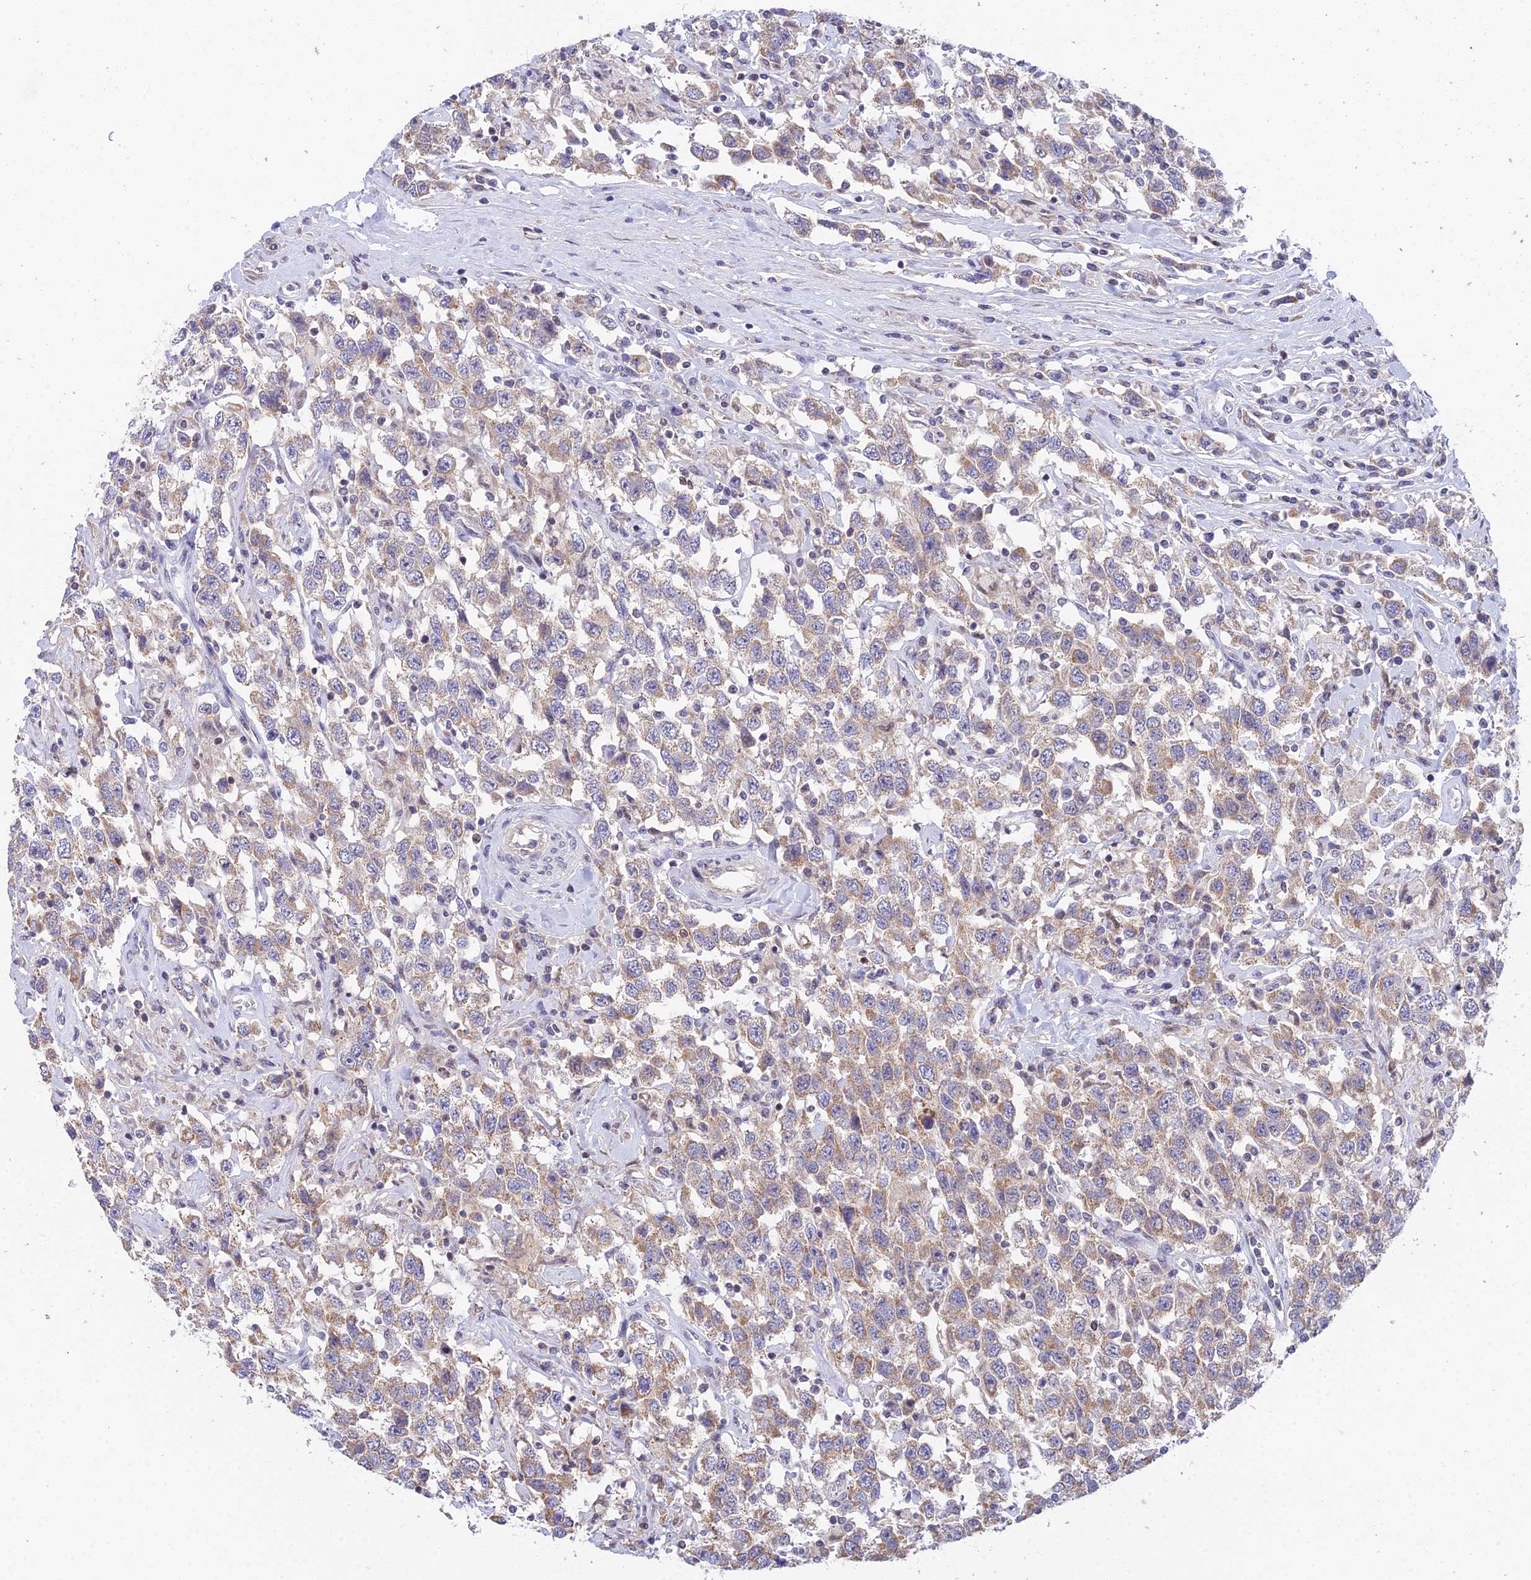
{"staining": {"intensity": "weak", "quantity": ">75%", "location": "cytoplasmic/membranous"}, "tissue": "testis cancer", "cell_type": "Tumor cells", "image_type": "cancer", "snomed": [{"axis": "morphology", "description": "Seminoma, NOS"}, {"axis": "topography", "description": "Testis"}], "caption": "Immunohistochemical staining of human testis seminoma shows weak cytoplasmic/membranous protein staining in about >75% of tumor cells. Nuclei are stained in blue.", "gene": "ELOA2", "patient": {"sex": "male", "age": 41}}